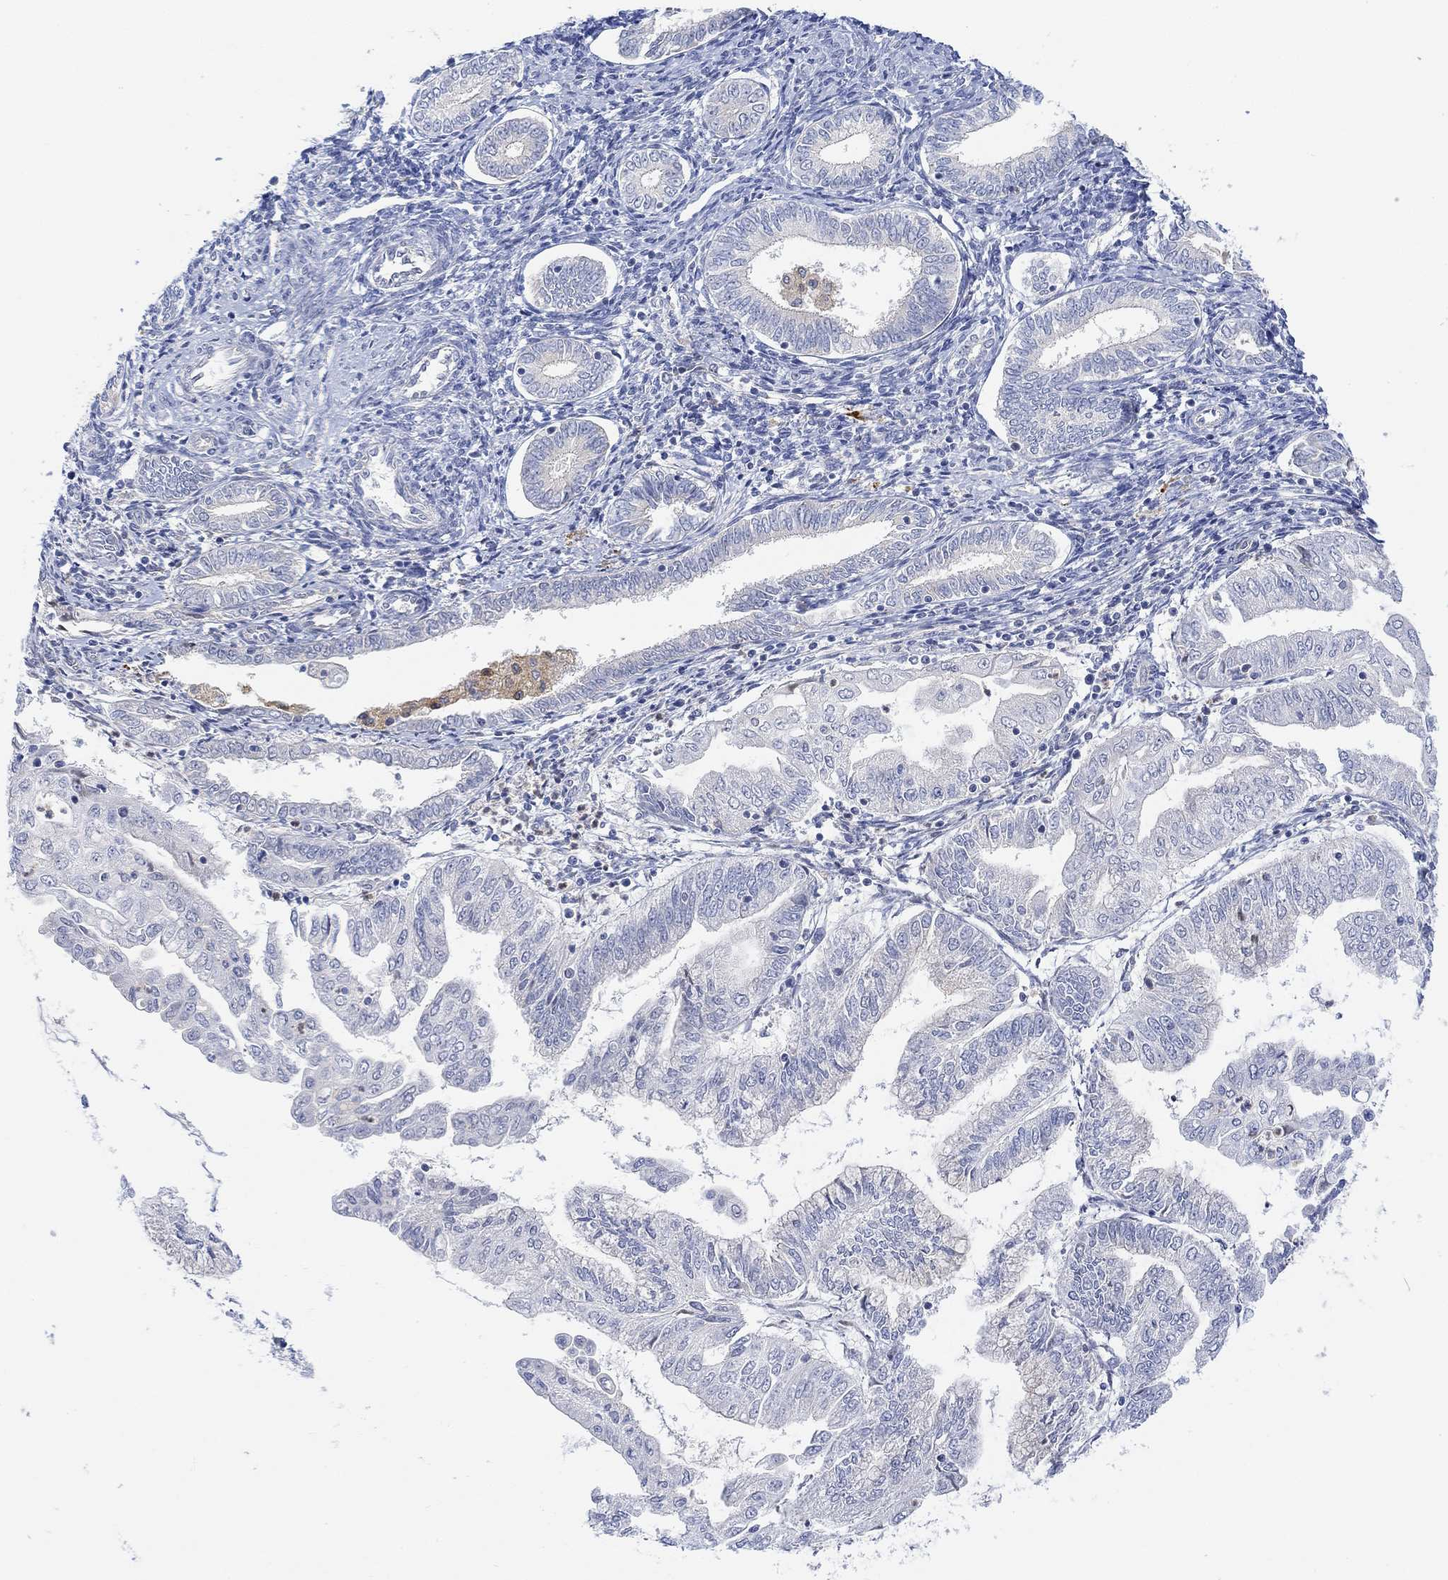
{"staining": {"intensity": "negative", "quantity": "none", "location": "none"}, "tissue": "endometrial cancer", "cell_type": "Tumor cells", "image_type": "cancer", "snomed": [{"axis": "morphology", "description": "Adenocarcinoma, NOS"}, {"axis": "topography", "description": "Endometrium"}], "caption": "Adenocarcinoma (endometrial) was stained to show a protein in brown. There is no significant positivity in tumor cells.", "gene": "ACSL1", "patient": {"sex": "female", "age": 56}}